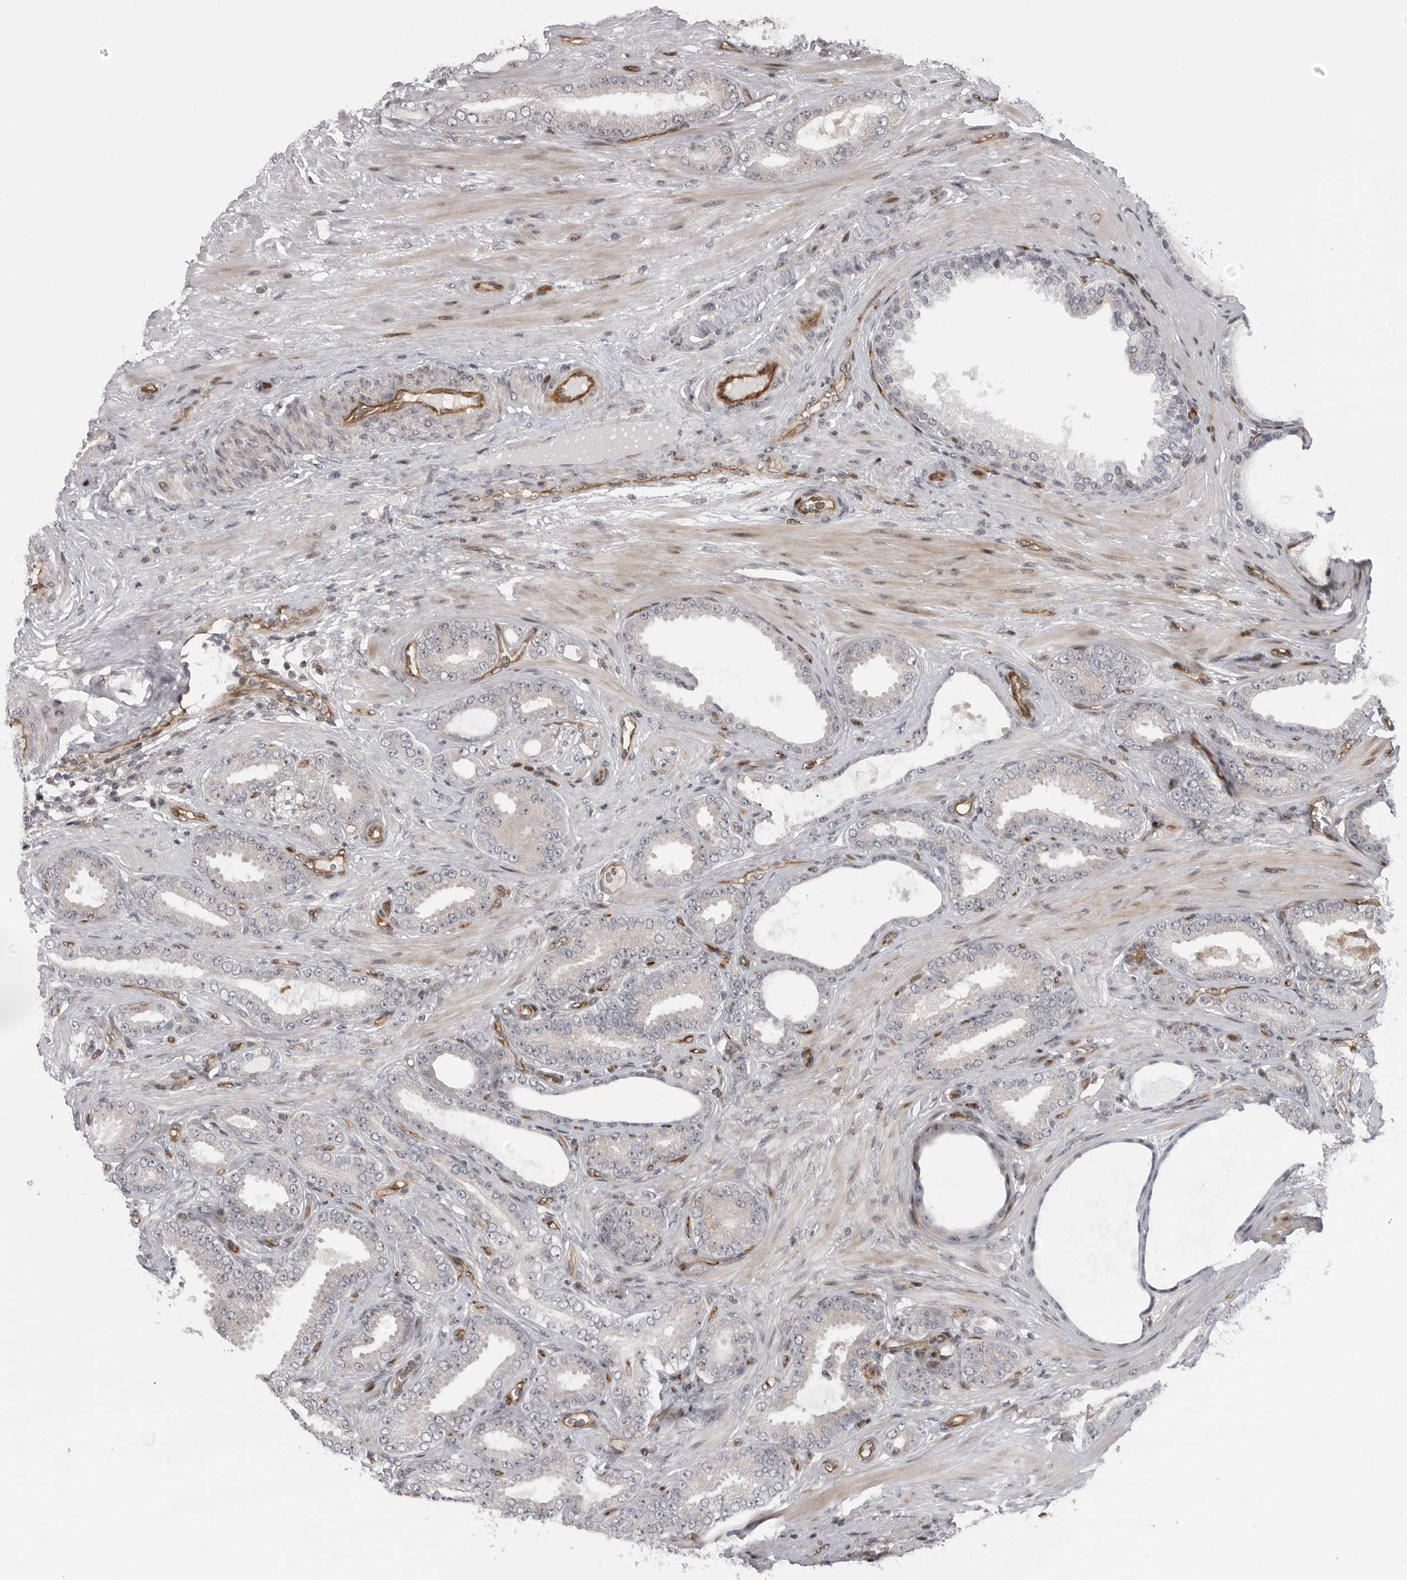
{"staining": {"intensity": "negative", "quantity": "none", "location": "none"}, "tissue": "prostate cancer", "cell_type": "Tumor cells", "image_type": "cancer", "snomed": [{"axis": "morphology", "description": "Adenocarcinoma, Low grade"}, {"axis": "topography", "description": "Prostate"}], "caption": "High magnification brightfield microscopy of prostate adenocarcinoma (low-grade) stained with DAB (brown) and counterstained with hematoxylin (blue): tumor cells show no significant expression. (IHC, brightfield microscopy, high magnification).", "gene": "ABL1", "patient": {"sex": "male", "age": 63}}